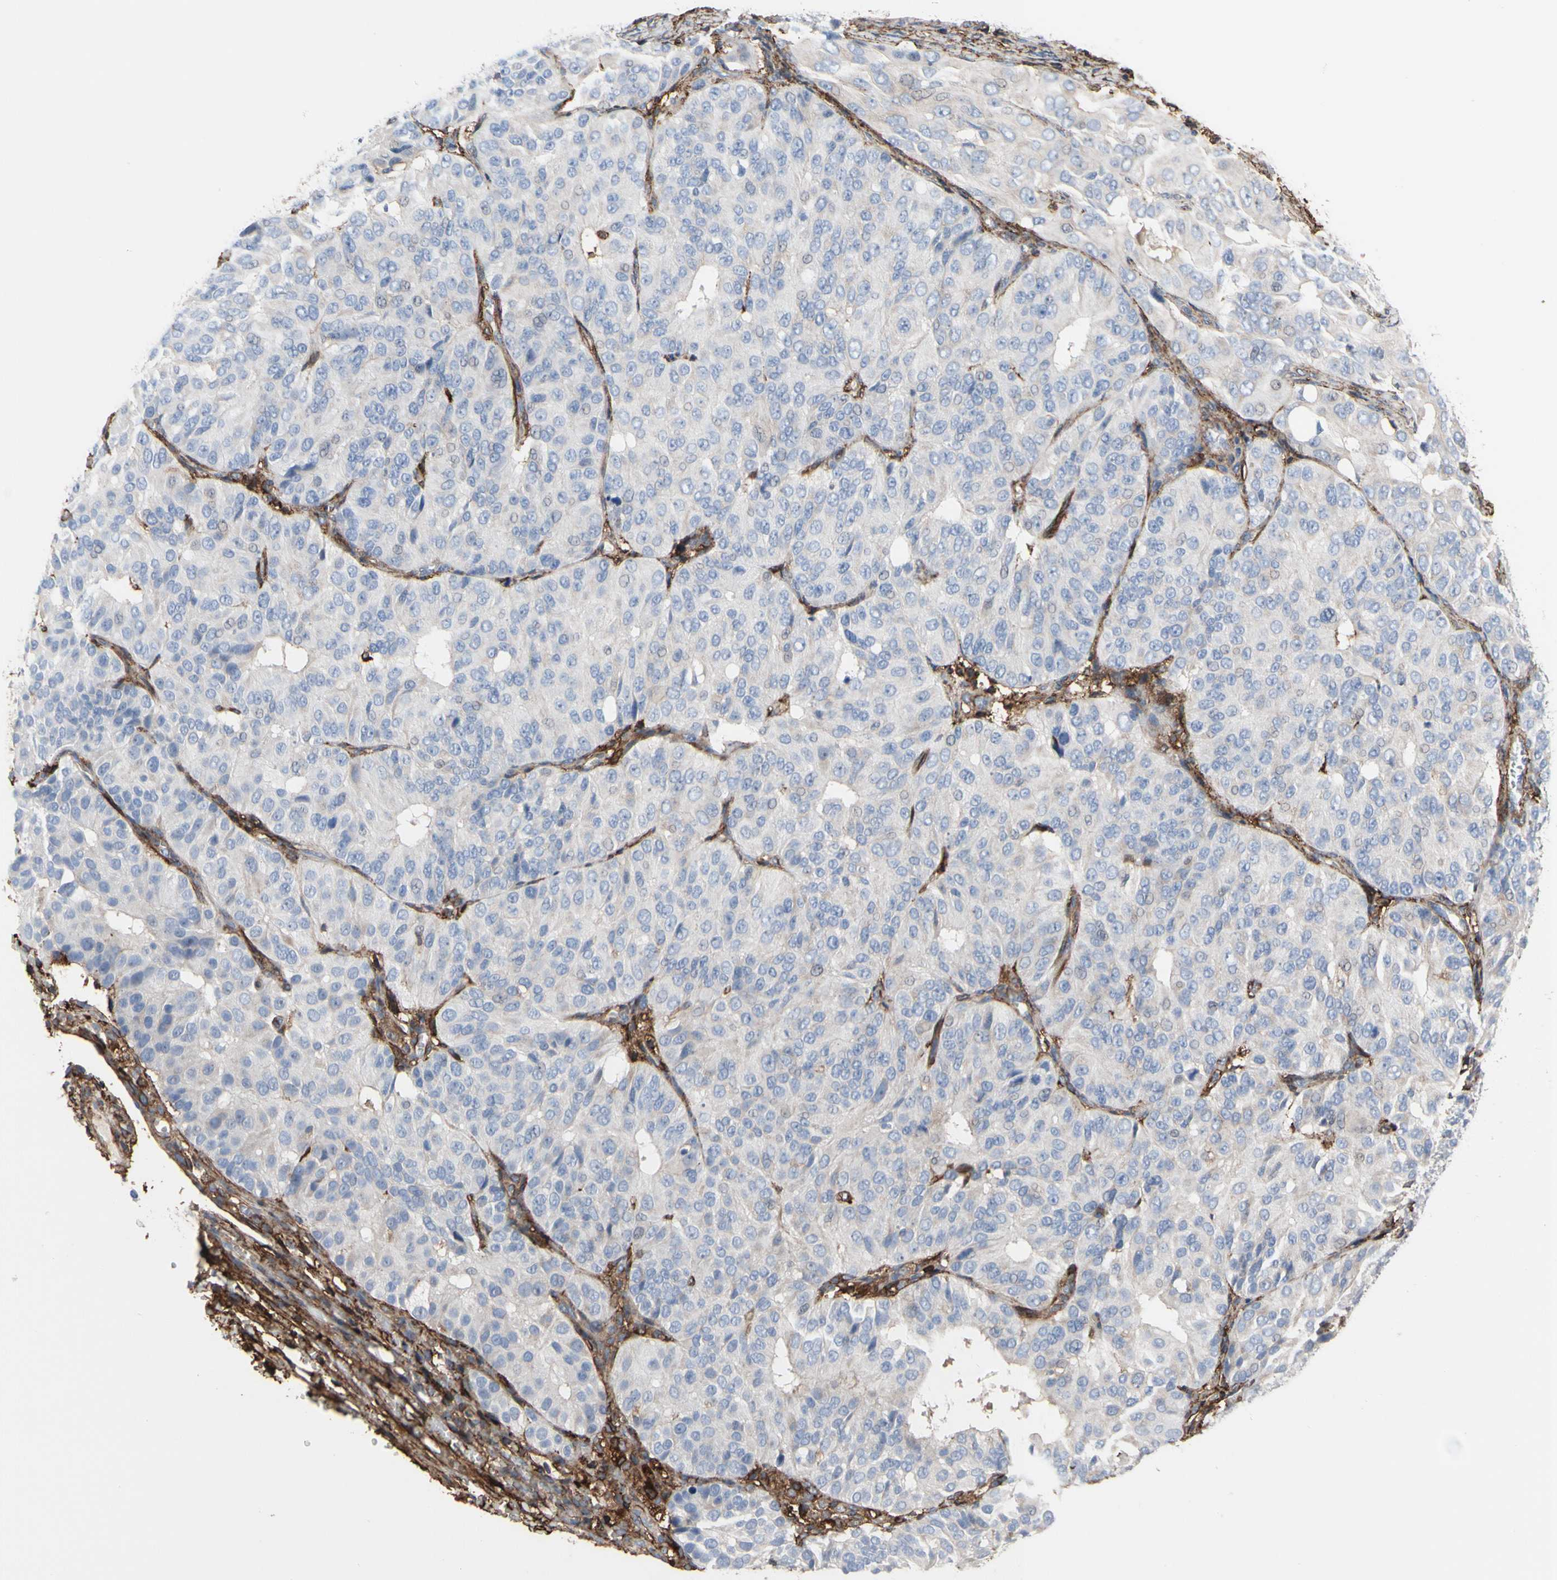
{"staining": {"intensity": "negative", "quantity": "none", "location": "none"}, "tissue": "ovarian cancer", "cell_type": "Tumor cells", "image_type": "cancer", "snomed": [{"axis": "morphology", "description": "Carcinoma, endometroid"}, {"axis": "topography", "description": "Ovary"}], "caption": "A high-resolution photomicrograph shows immunohistochemistry (IHC) staining of endometroid carcinoma (ovarian), which demonstrates no significant expression in tumor cells. (Stains: DAB (3,3'-diaminobenzidine) immunohistochemistry (IHC) with hematoxylin counter stain, Microscopy: brightfield microscopy at high magnification).", "gene": "ANXA6", "patient": {"sex": "female", "age": 51}}